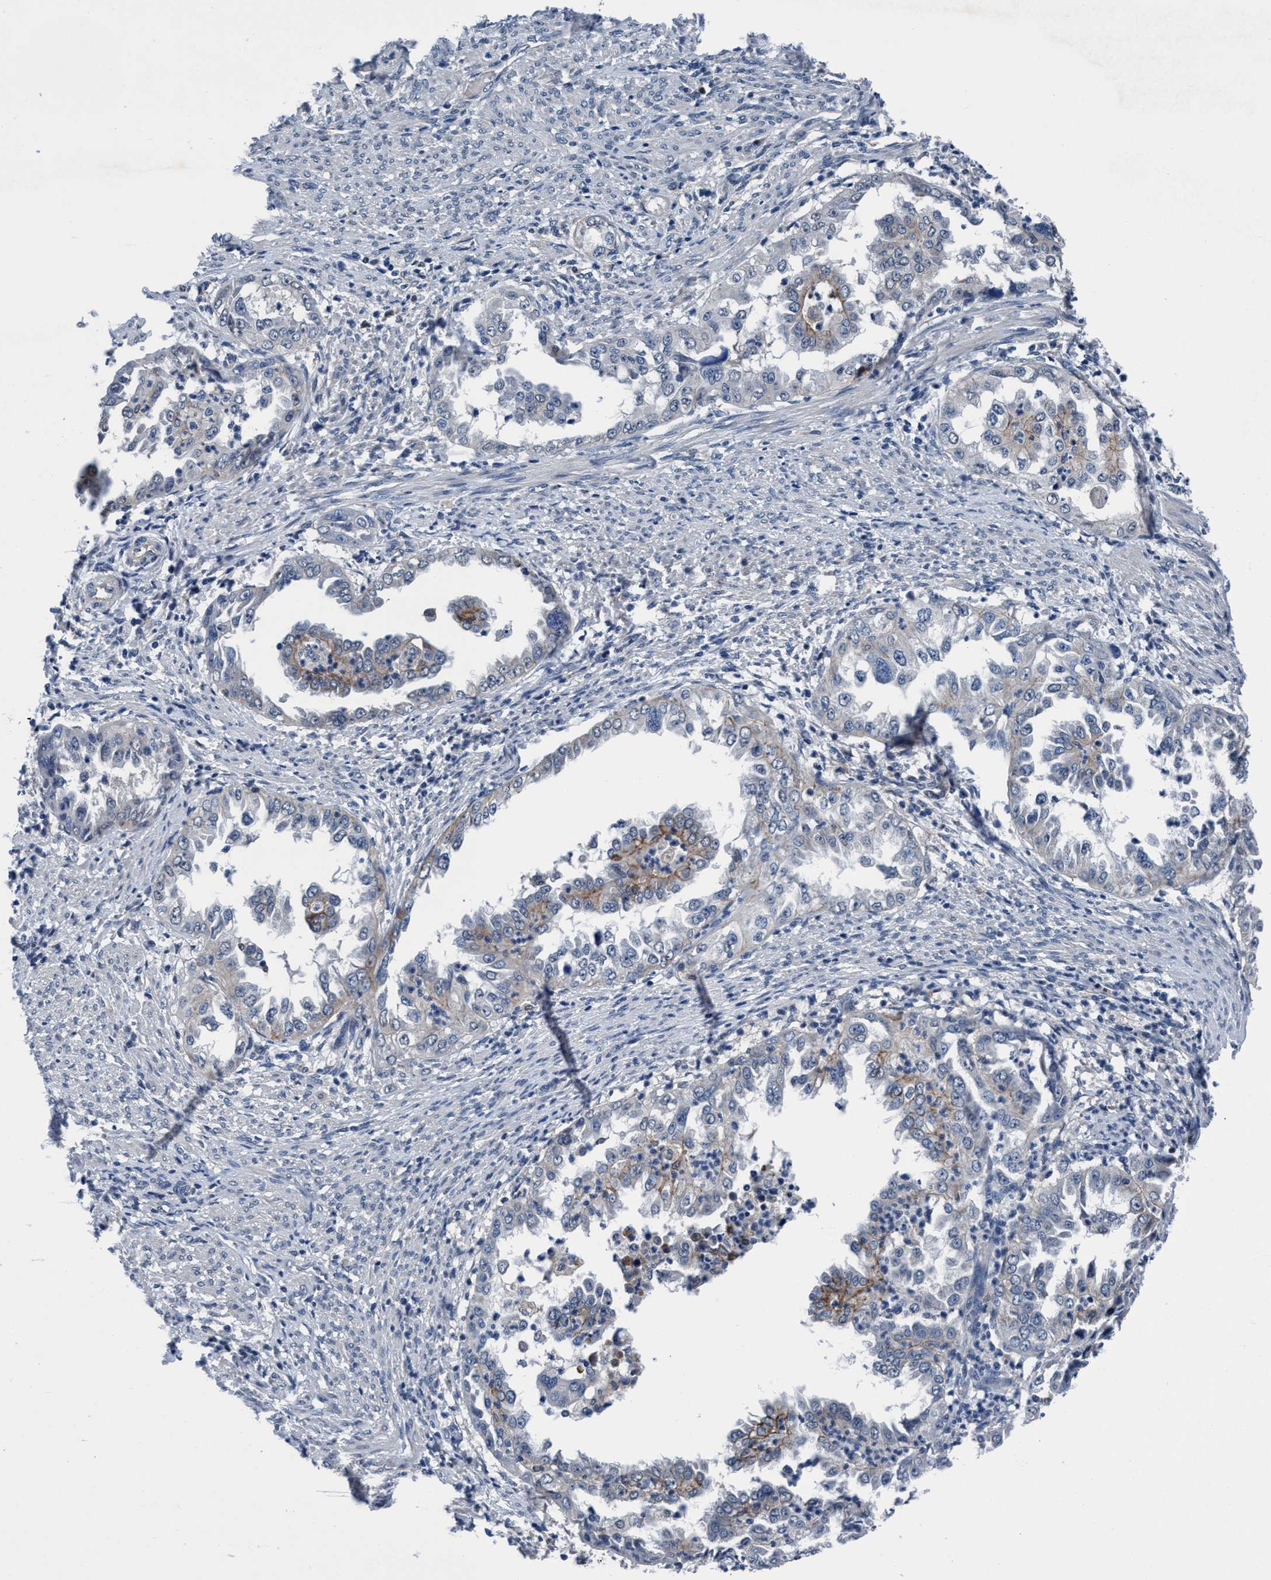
{"staining": {"intensity": "weak", "quantity": "<25%", "location": "cytoplasmic/membranous"}, "tissue": "endometrial cancer", "cell_type": "Tumor cells", "image_type": "cancer", "snomed": [{"axis": "morphology", "description": "Adenocarcinoma, NOS"}, {"axis": "topography", "description": "Endometrium"}], "caption": "A histopathology image of adenocarcinoma (endometrial) stained for a protein shows no brown staining in tumor cells. Brightfield microscopy of immunohistochemistry stained with DAB (3,3'-diaminobenzidine) (brown) and hematoxylin (blue), captured at high magnification.", "gene": "TMEM94", "patient": {"sex": "female", "age": 85}}